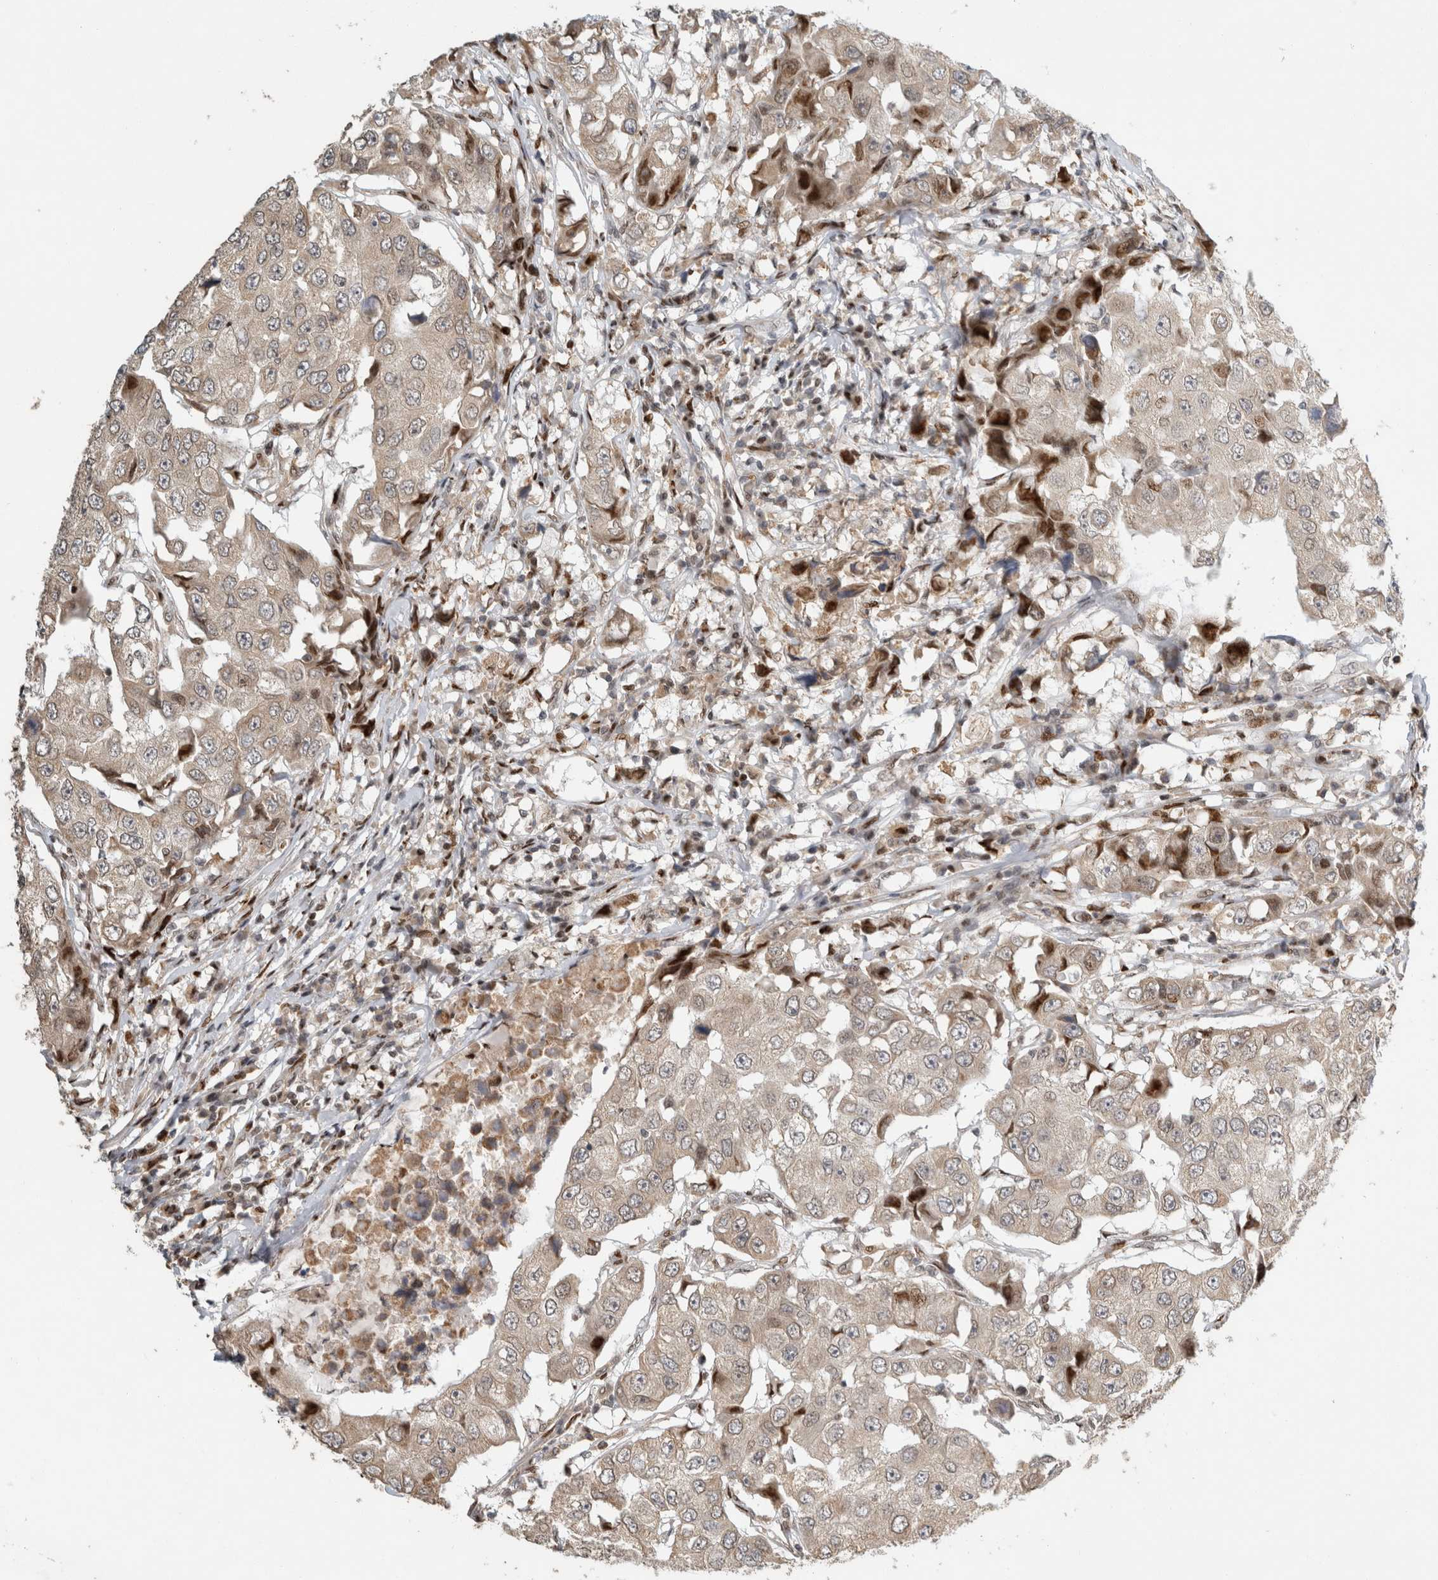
{"staining": {"intensity": "weak", "quantity": "25%-75%", "location": "cytoplasmic/membranous"}, "tissue": "breast cancer", "cell_type": "Tumor cells", "image_type": "cancer", "snomed": [{"axis": "morphology", "description": "Duct carcinoma"}, {"axis": "topography", "description": "Breast"}], "caption": "Protein expression analysis of infiltrating ductal carcinoma (breast) demonstrates weak cytoplasmic/membranous expression in about 25%-75% of tumor cells.", "gene": "C8orf58", "patient": {"sex": "female", "age": 27}}